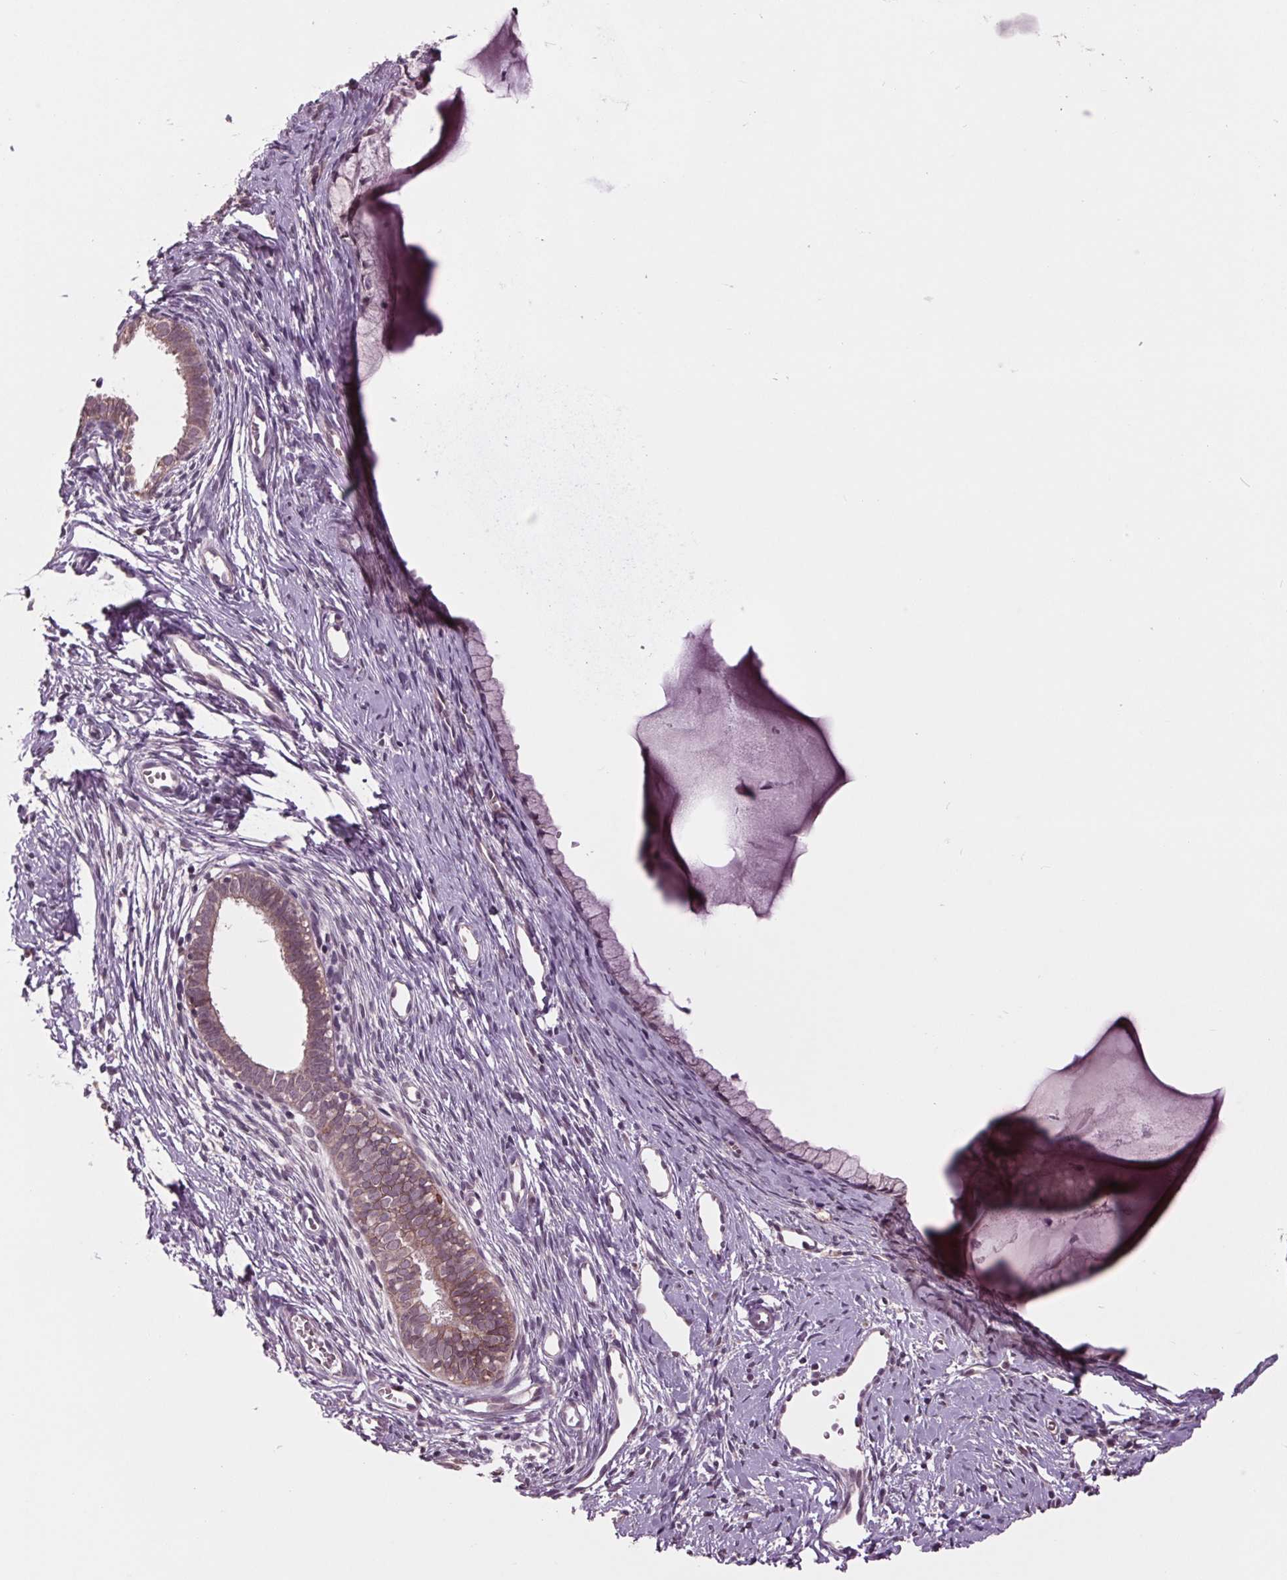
{"staining": {"intensity": "weak", "quantity": "25%-75%", "location": "cytoplasmic/membranous"}, "tissue": "cervix", "cell_type": "Glandular cells", "image_type": "normal", "snomed": [{"axis": "morphology", "description": "Normal tissue, NOS"}, {"axis": "topography", "description": "Cervix"}], "caption": "Immunohistochemistry (IHC) histopathology image of unremarkable human cervix stained for a protein (brown), which shows low levels of weak cytoplasmic/membranous staining in approximately 25%-75% of glandular cells.", "gene": "MAPK8", "patient": {"sex": "female", "age": 40}}